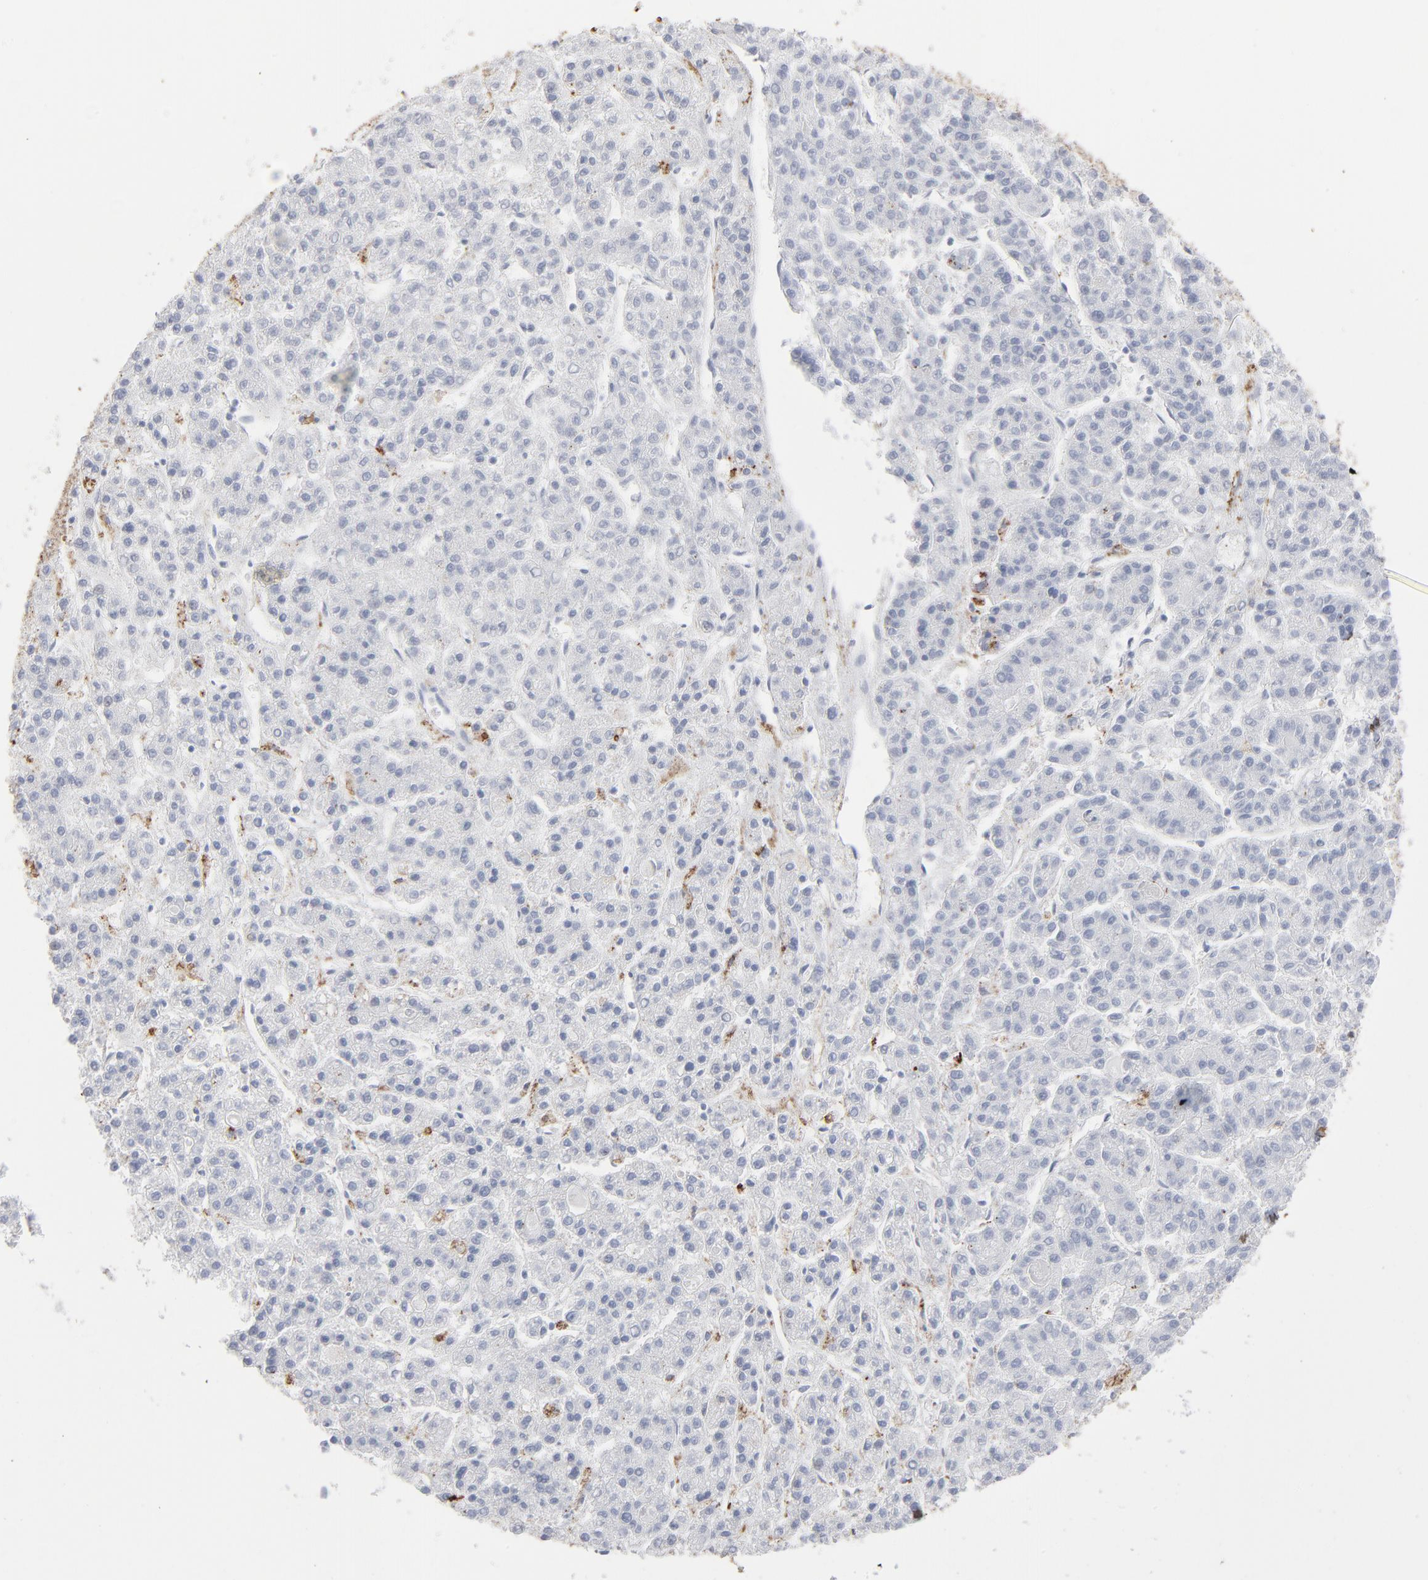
{"staining": {"intensity": "weak", "quantity": "<25%", "location": "cytoplasmic/membranous"}, "tissue": "liver cancer", "cell_type": "Tumor cells", "image_type": "cancer", "snomed": [{"axis": "morphology", "description": "Carcinoma, Hepatocellular, NOS"}, {"axis": "topography", "description": "Liver"}], "caption": "DAB immunohistochemical staining of hepatocellular carcinoma (liver) shows no significant positivity in tumor cells. (DAB (3,3'-diaminobenzidine) IHC with hematoxylin counter stain).", "gene": "ANXA5", "patient": {"sex": "male", "age": 70}}